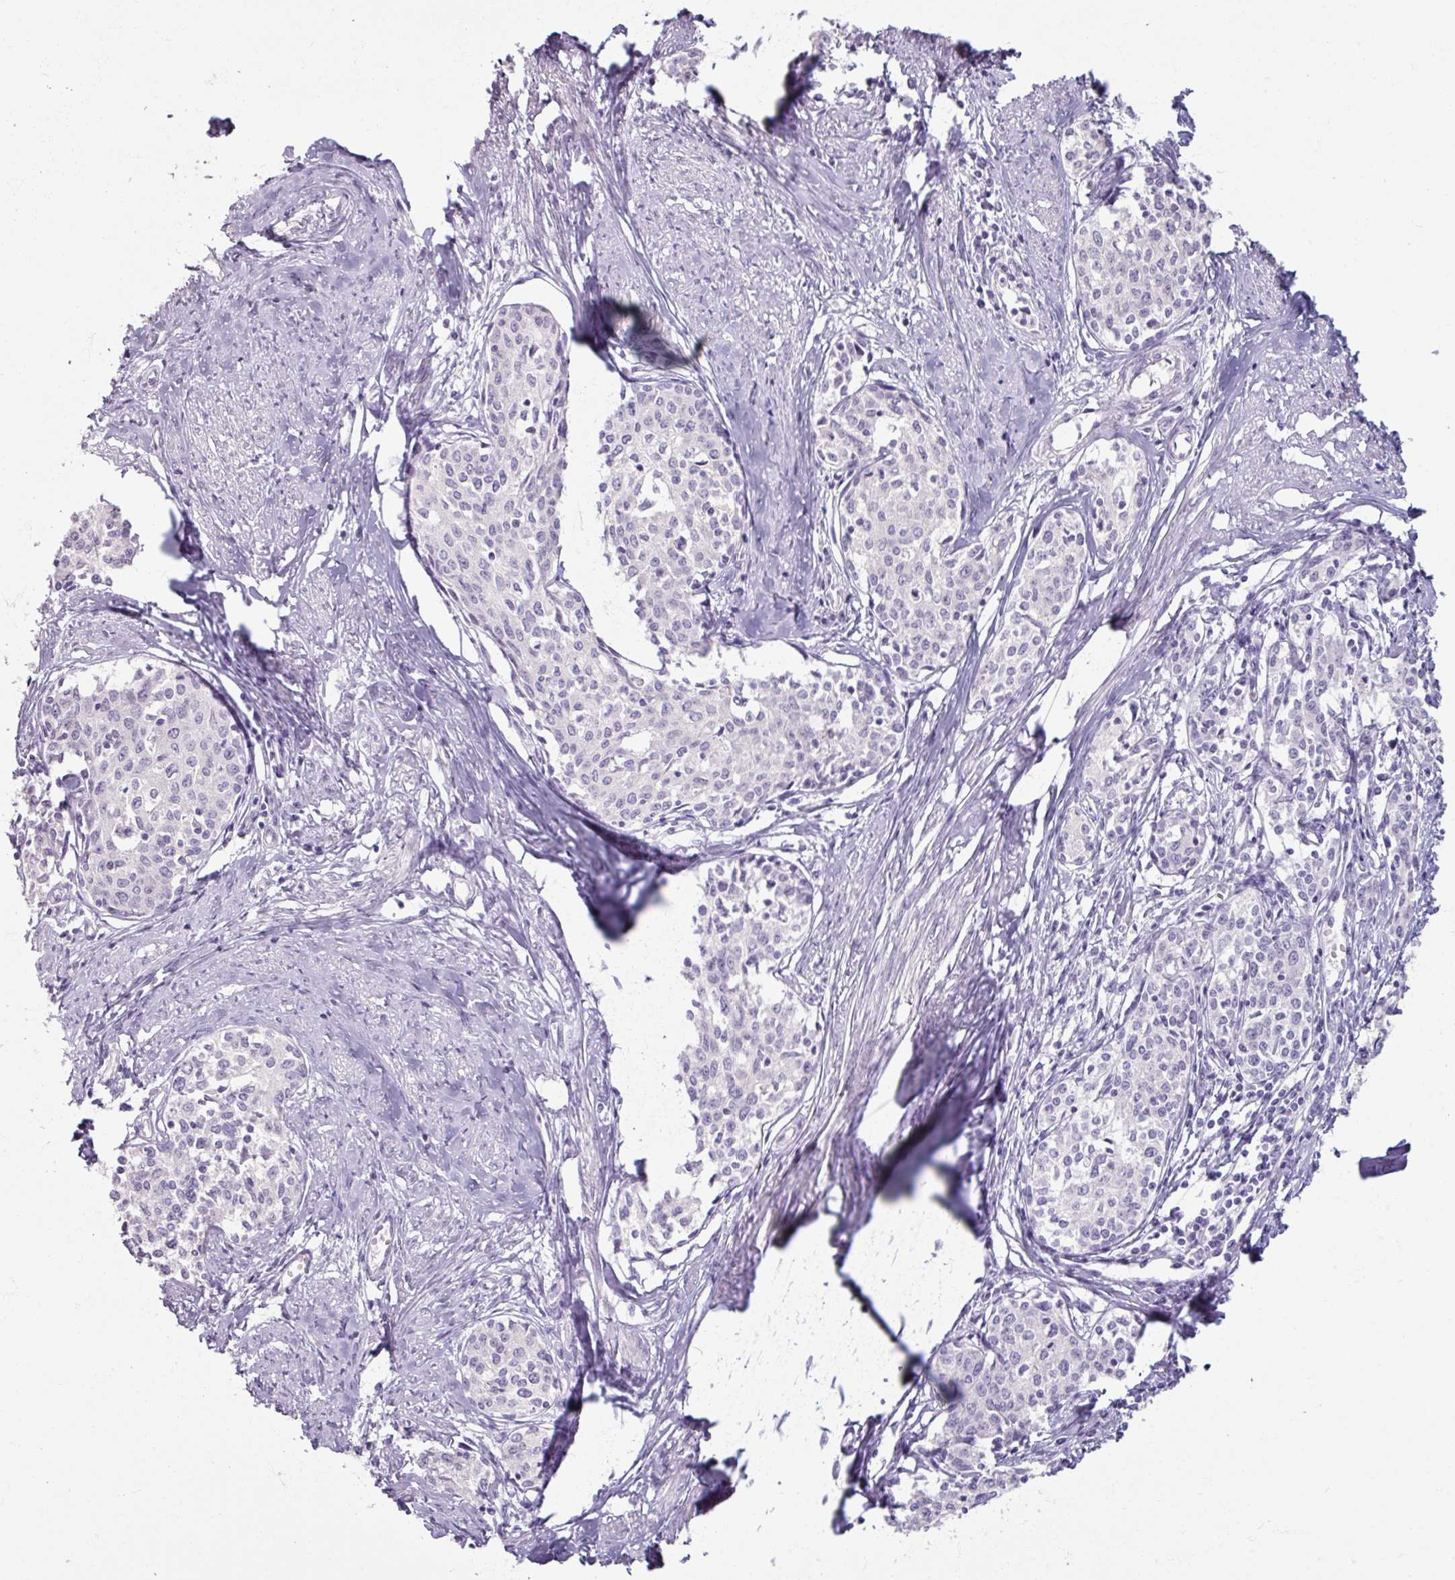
{"staining": {"intensity": "negative", "quantity": "none", "location": "none"}, "tissue": "cervical cancer", "cell_type": "Tumor cells", "image_type": "cancer", "snomed": [{"axis": "morphology", "description": "Squamous cell carcinoma, NOS"}, {"axis": "morphology", "description": "Adenocarcinoma, NOS"}, {"axis": "topography", "description": "Cervix"}], "caption": "Protein analysis of squamous cell carcinoma (cervical) exhibits no significant expression in tumor cells. (Immunohistochemistry, brightfield microscopy, high magnification).", "gene": "TG", "patient": {"sex": "female", "age": 52}}